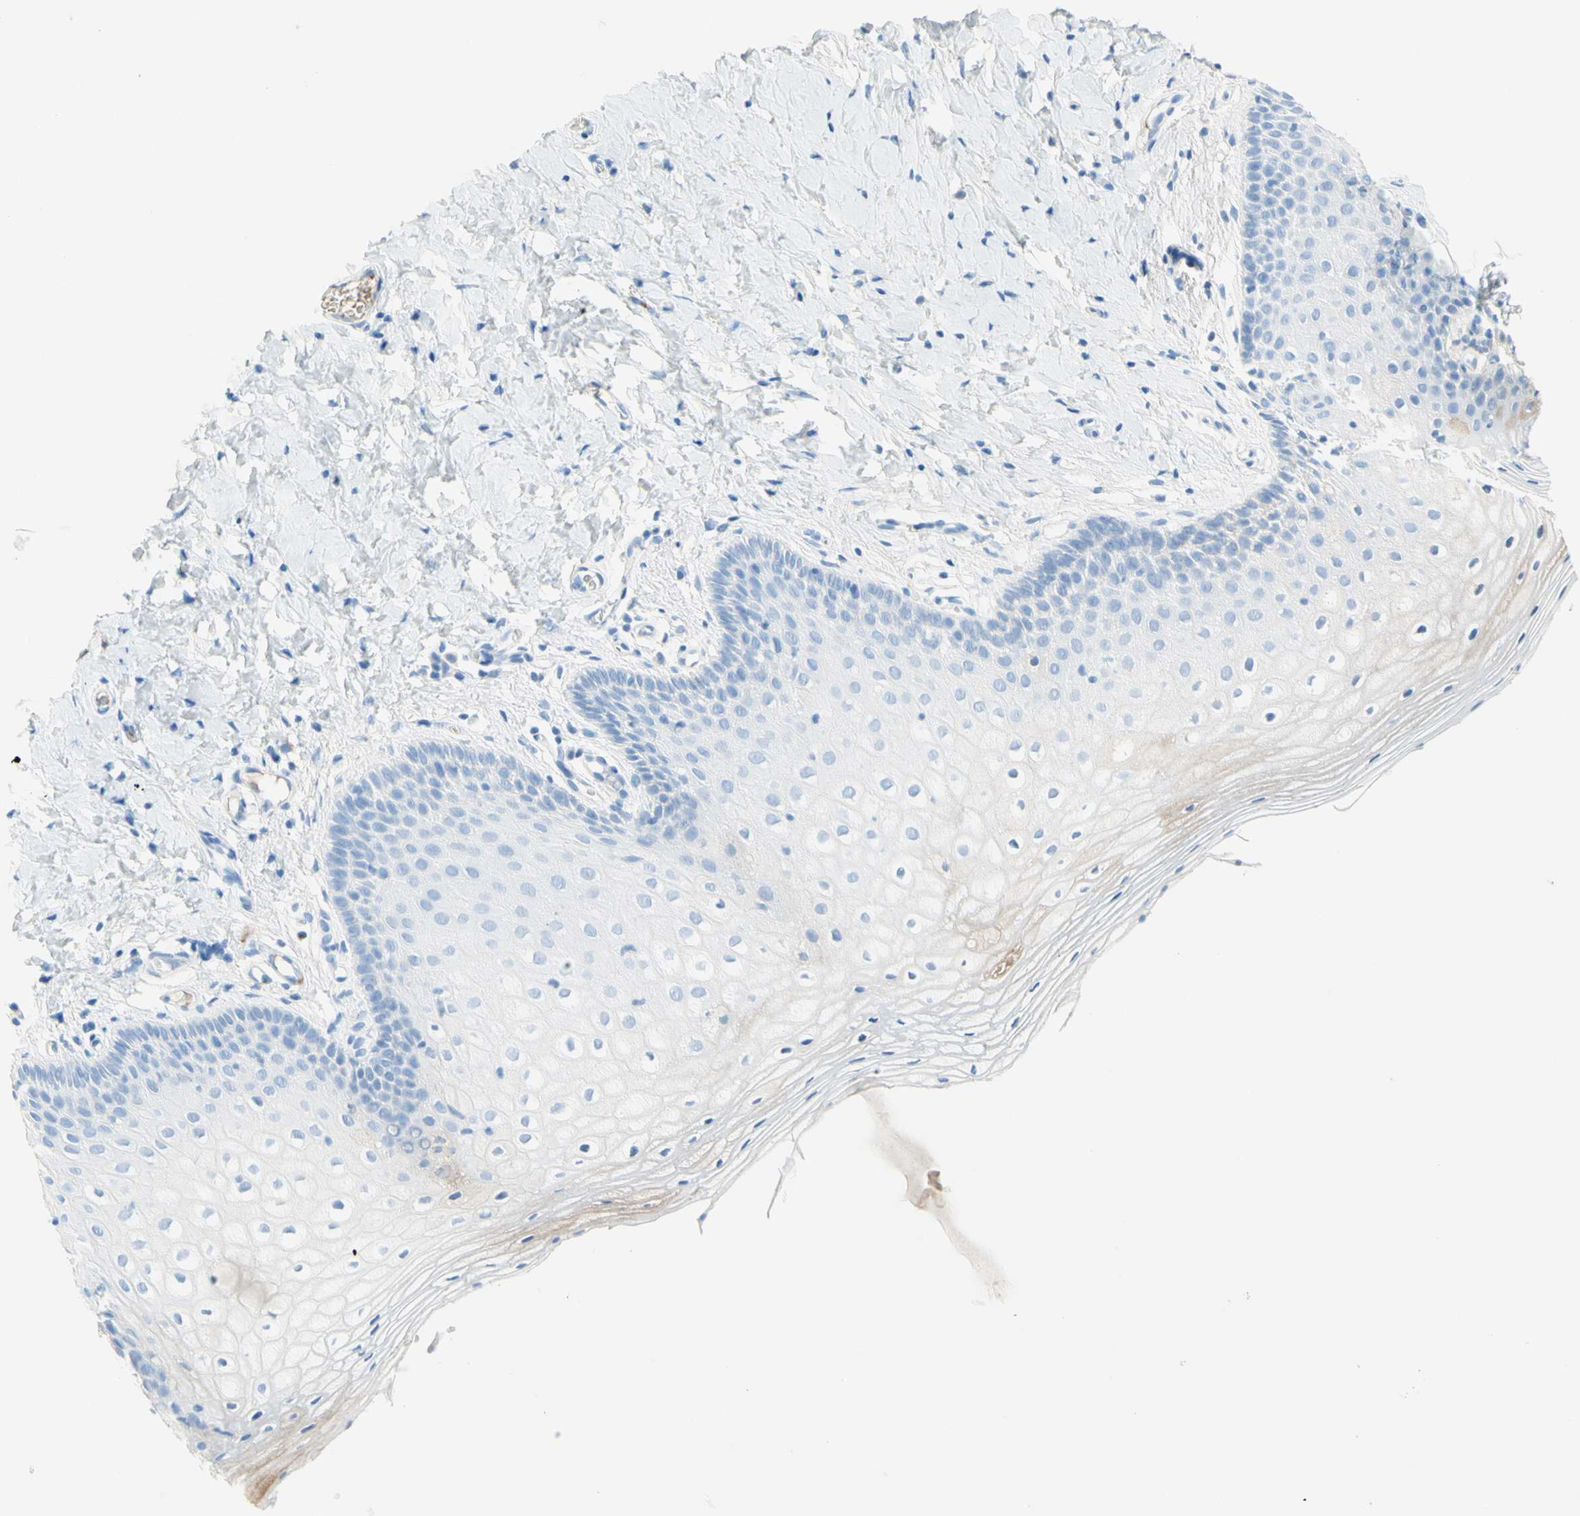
{"staining": {"intensity": "negative", "quantity": "none", "location": "none"}, "tissue": "vagina", "cell_type": "Squamous epithelial cells", "image_type": "normal", "snomed": [{"axis": "morphology", "description": "Normal tissue, NOS"}, {"axis": "topography", "description": "Vagina"}], "caption": "IHC image of unremarkable human vagina stained for a protein (brown), which shows no positivity in squamous epithelial cells.", "gene": "IL6ST", "patient": {"sex": "female", "age": 55}}